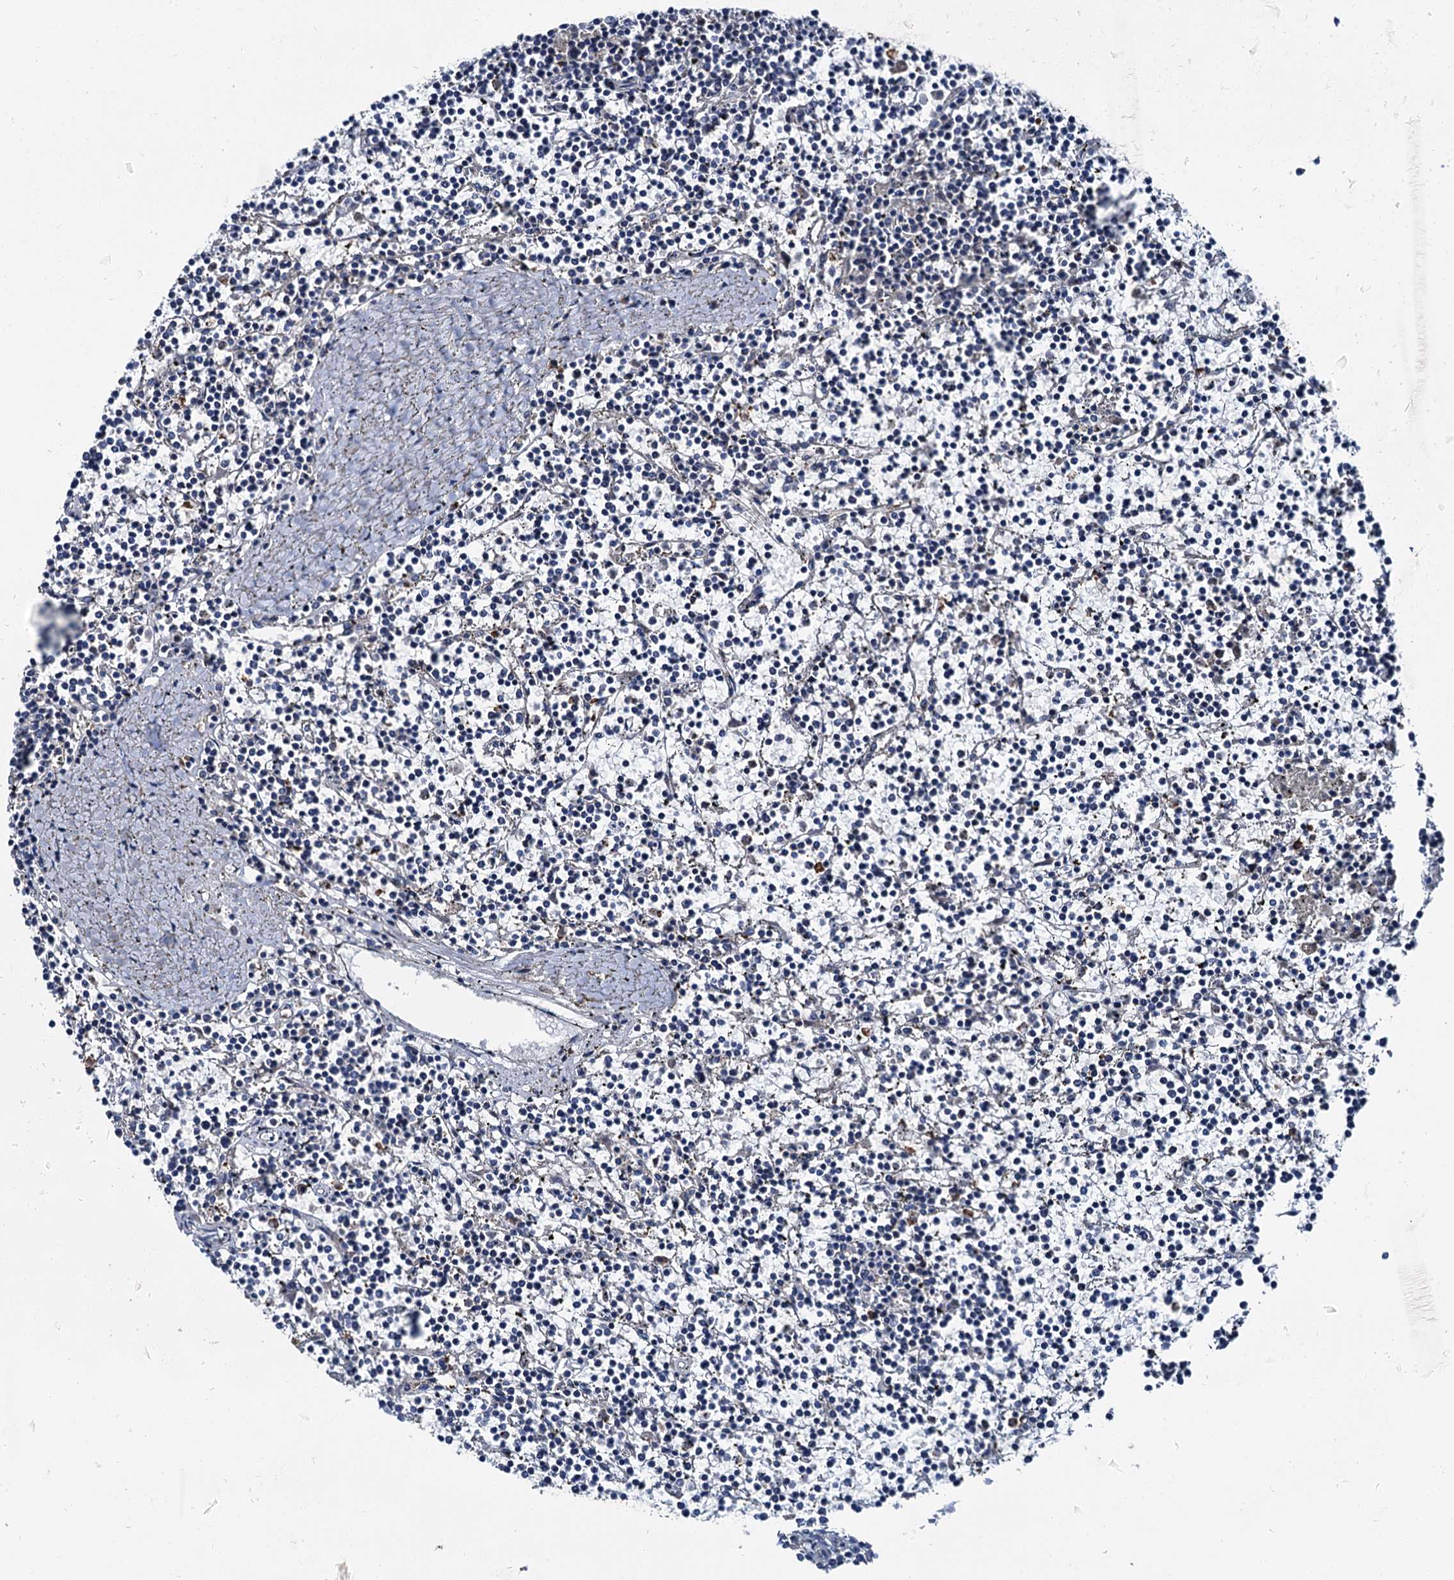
{"staining": {"intensity": "negative", "quantity": "none", "location": "none"}, "tissue": "lymphoma", "cell_type": "Tumor cells", "image_type": "cancer", "snomed": [{"axis": "morphology", "description": "Malignant lymphoma, non-Hodgkin's type, Low grade"}, {"axis": "topography", "description": "Spleen"}], "caption": "Immunohistochemical staining of human lymphoma demonstrates no significant positivity in tumor cells.", "gene": "SLC22A25", "patient": {"sex": "female", "age": 19}}